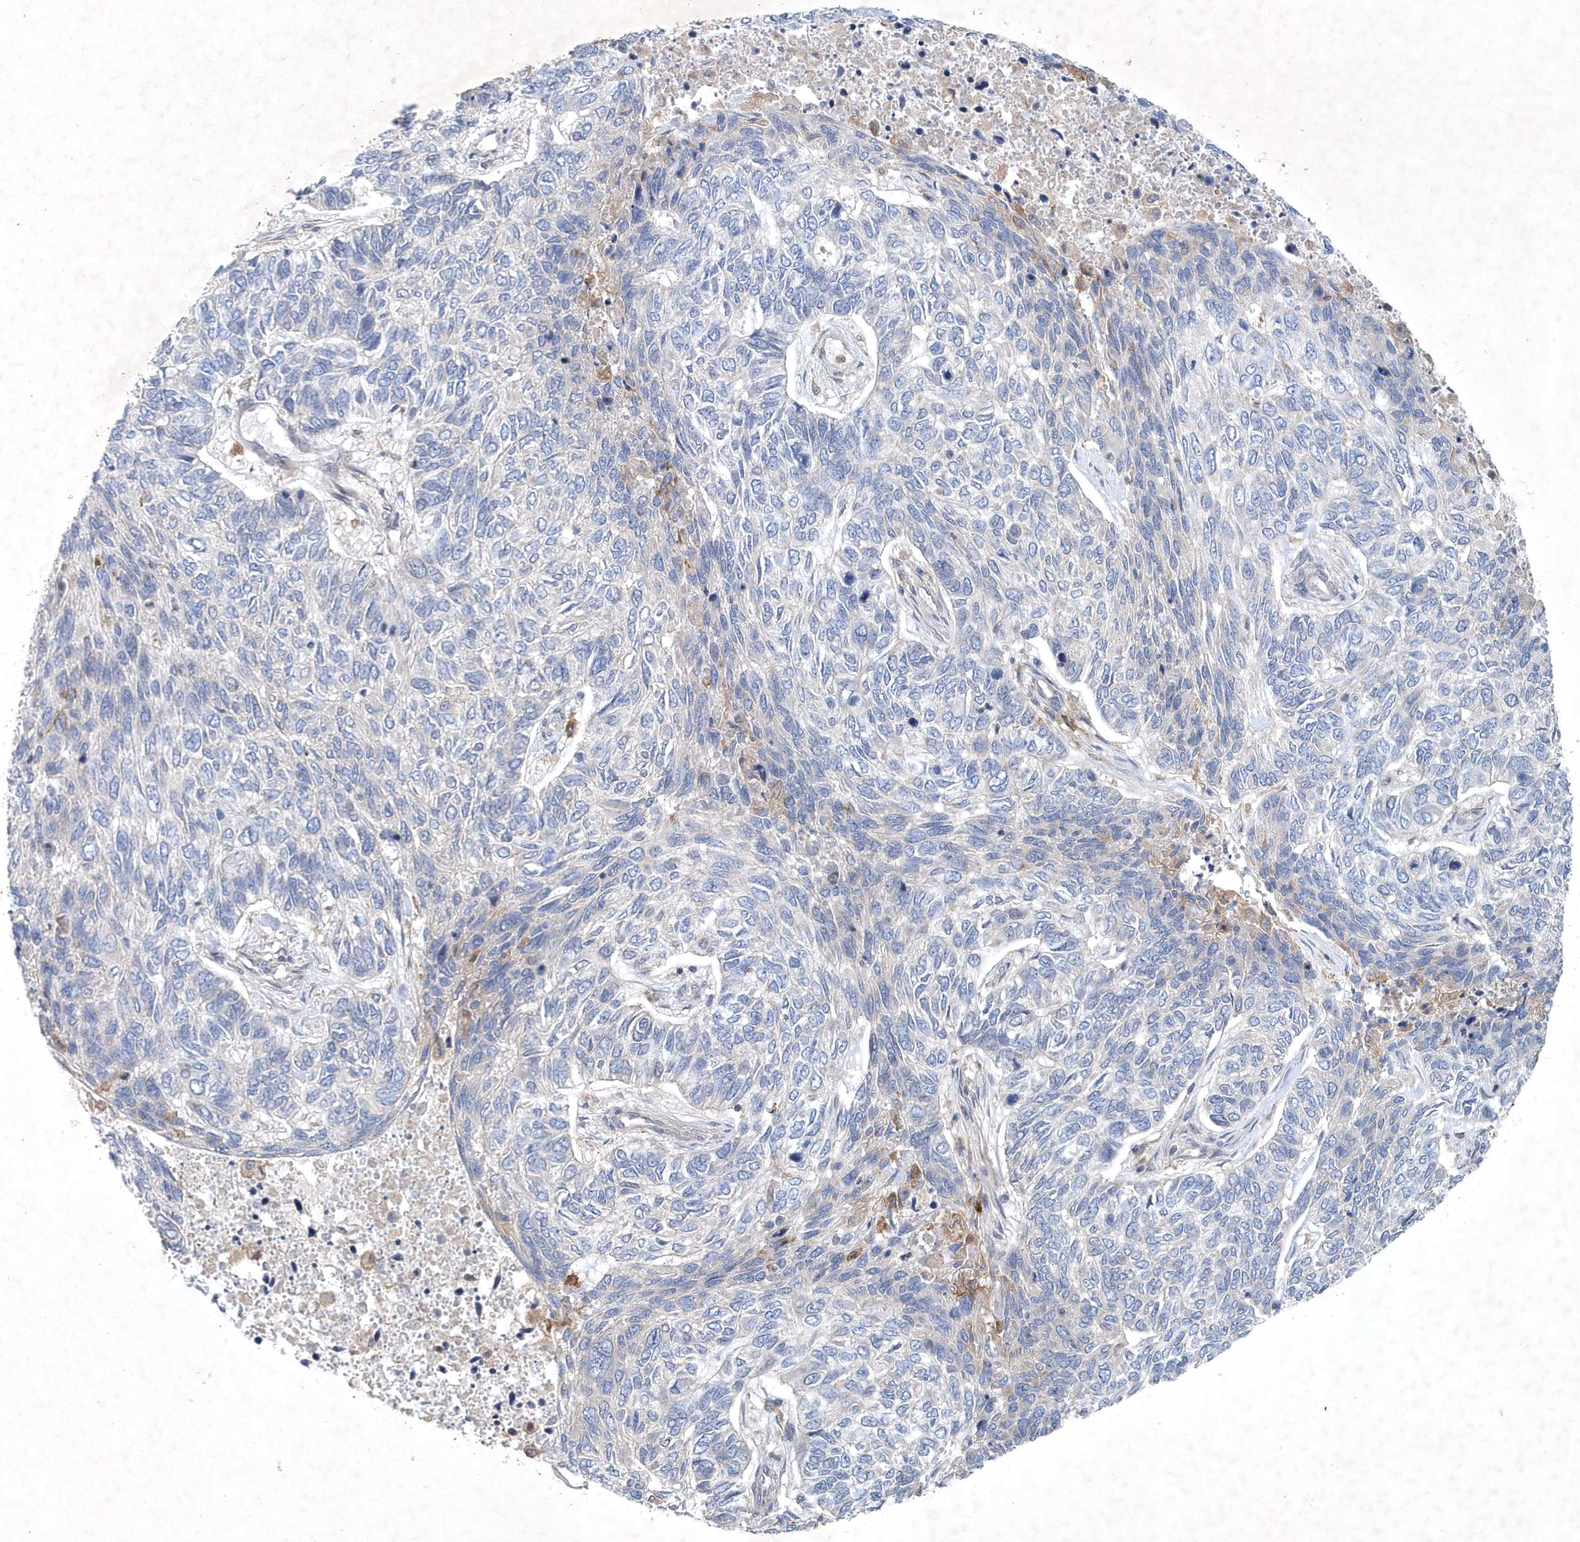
{"staining": {"intensity": "negative", "quantity": "none", "location": "none"}, "tissue": "skin cancer", "cell_type": "Tumor cells", "image_type": "cancer", "snomed": [{"axis": "morphology", "description": "Basal cell carcinoma"}, {"axis": "topography", "description": "Skin"}], "caption": "High power microscopy image of an immunohistochemistry micrograph of skin basal cell carcinoma, revealing no significant positivity in tumor cells.", "gene": "P2RY10", "patient": {"sex": "female", "age": 65}}